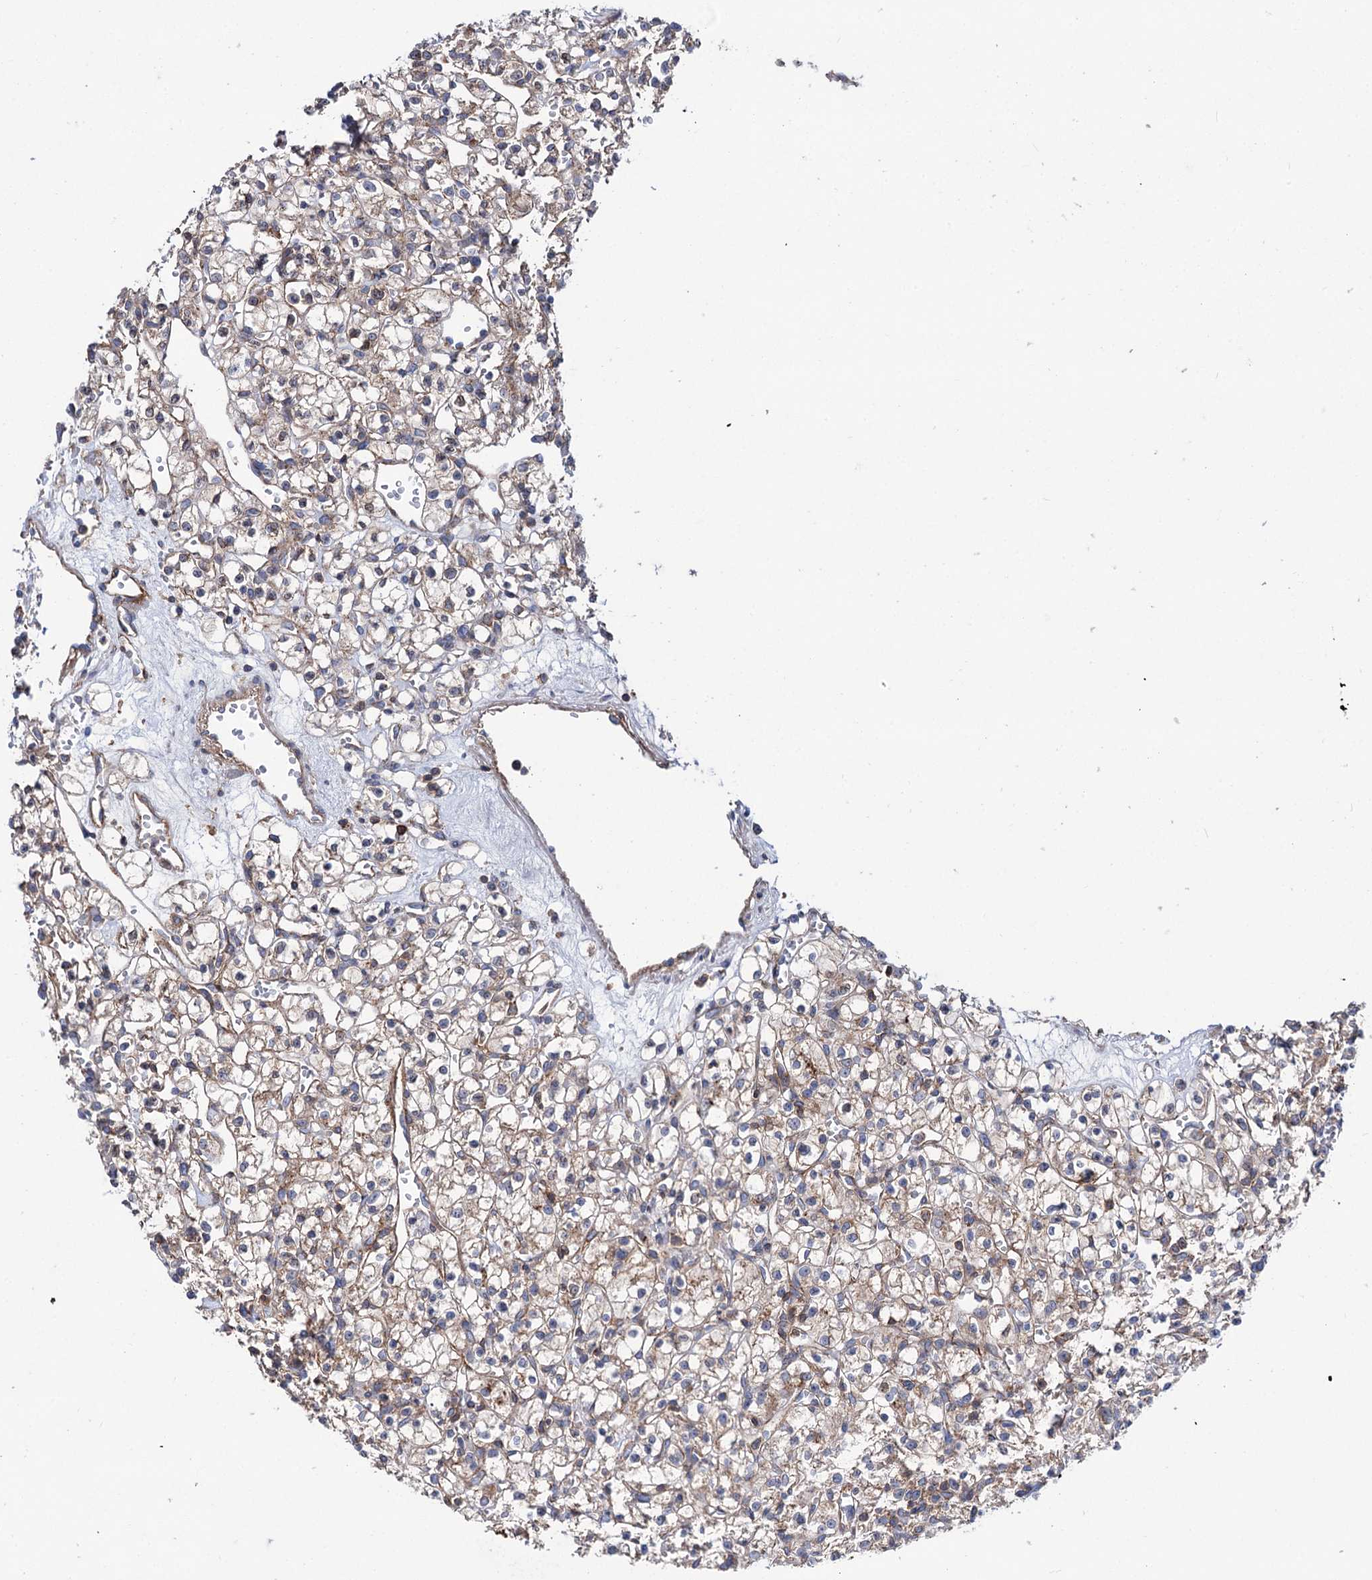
{"staining": {"intensity": "weak", "quantity": "25%-75%", "location": "cytoplasmic/membranous"}, "tissue": "renal cancer", "cell_type": "Tumor cells", "image_type": "cancer", "snomed": [{"axis": "morphology", "description": "Adenocarcinoma, NOS"}, {"axis": "topography", "description": "Kidney"}], "caption": "The immunohistochemical stain labels weak cytoplasmic/membranous staining in tumor cells of adenocarcinoma (renal) tissue. The staining is performed using DAB (3,3'-diaminobenzidine) brown chromogen to label protein expression. The nuclei are counter-stained blue using hematoxylin.", "gene": "DEF6", "patient": {"sex": "female", "age": 59}}